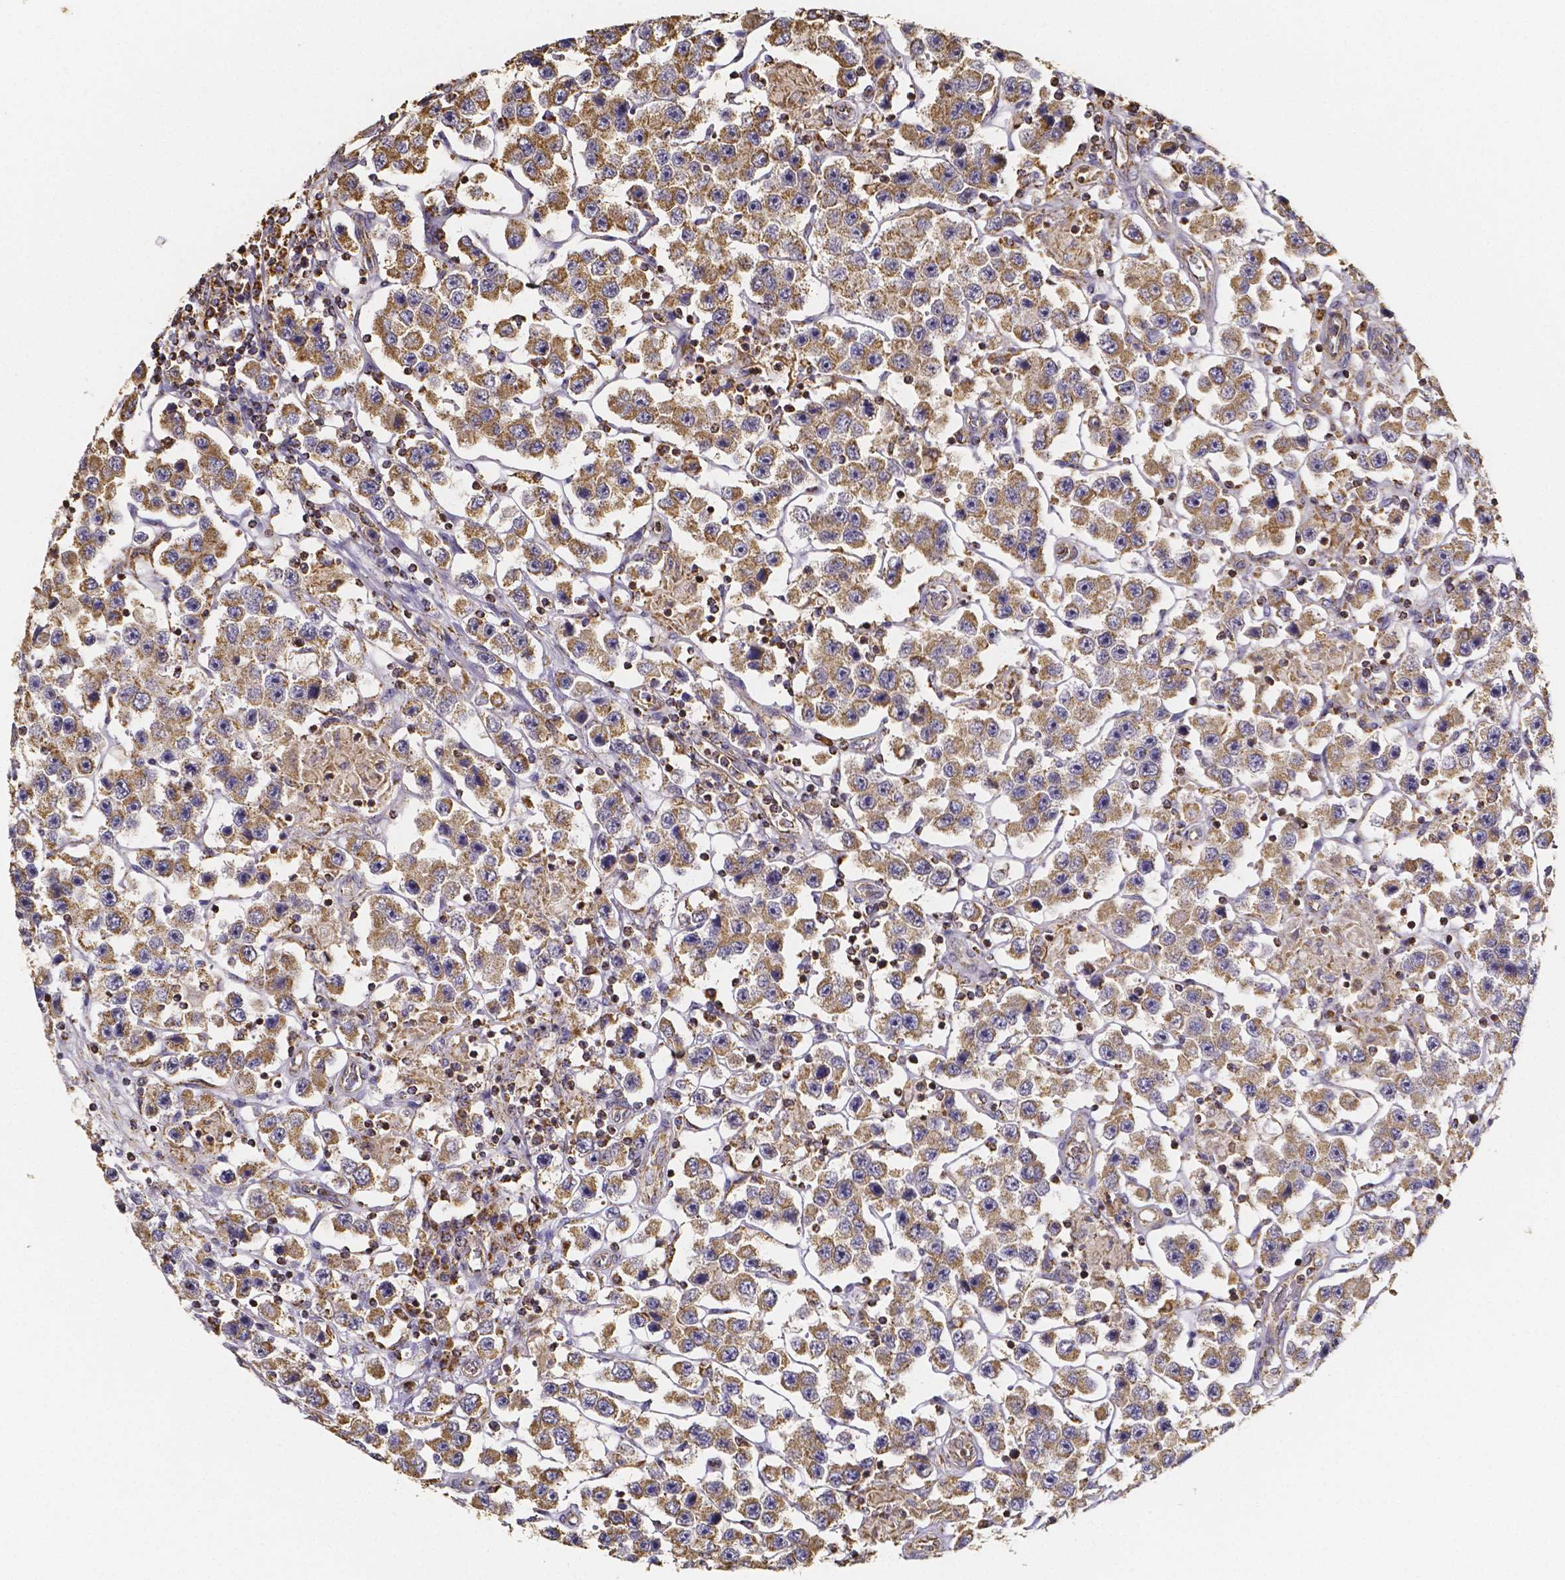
{"staining": {"intensity": "moderate", "quantity": ">75%", "location": "cytoplasmic/membranous"}, "tissue": "testis cancer", "cell_type": "Tumor cells", "image_type": "cancer", "snomed": [{"axis": "morphology", "description": "Seminoma, NOS"}, {"axis": "topography", "description": "Testis"}], "caption": "Immunohistochemical staining of testis cancer (seminoma) exhibits medium levels of moderate cytoplasmic/membranous protein positivity in about >75% of tumor cells. The staining is performed using DAB (3,3'-diaminobenzidine) brown chromogen to label protein expression. The nuclei are counter-stained blue using hematoxylin.", "gene": "SLC35D2", "patient": {"sex": "male", "age": 45}}